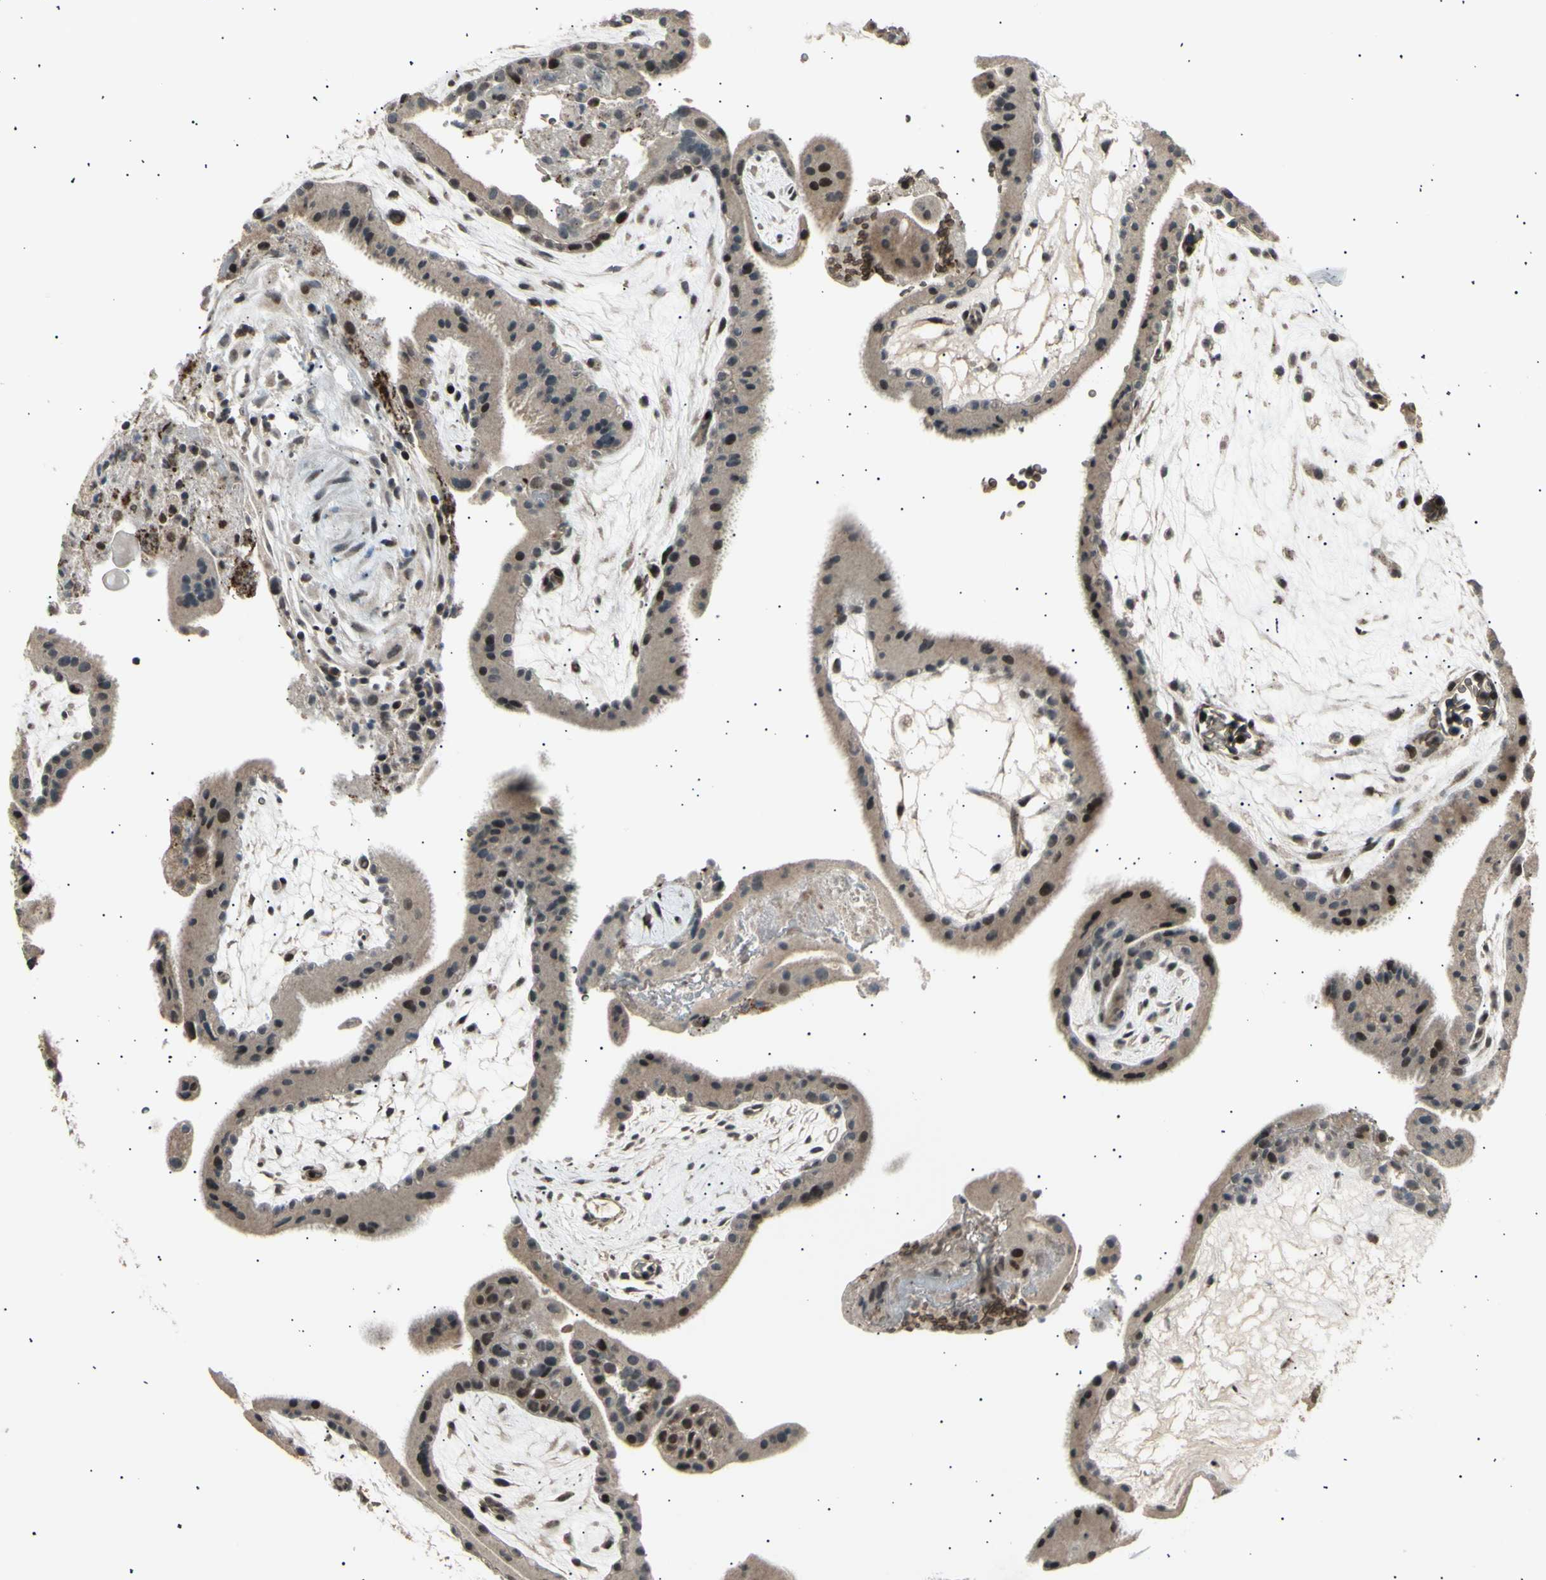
{"staining": {"intensity": "weak", "quantity": "25%-75%", "location": "cytoplasmic/membranous,nuclear"}, "tissue": "placenta", "cell_type": "Trophoblastic cells", "image_type": "normal", "snomed": [{"axis": "morphology", "description": "Normal tissue, NOS"}, {"axis": "topography", "description": "Placenta"}], "caption": "The immunohistochemical stain labels weak cytoplasmic/membranous,nuclear staining in trophoblastic cells of unremarkable placenta. Ihc stains the protein in brown and the nuclei are stained blue.", "gene": "NUAK2", "patient": {"sex": "female", "age": 19}}